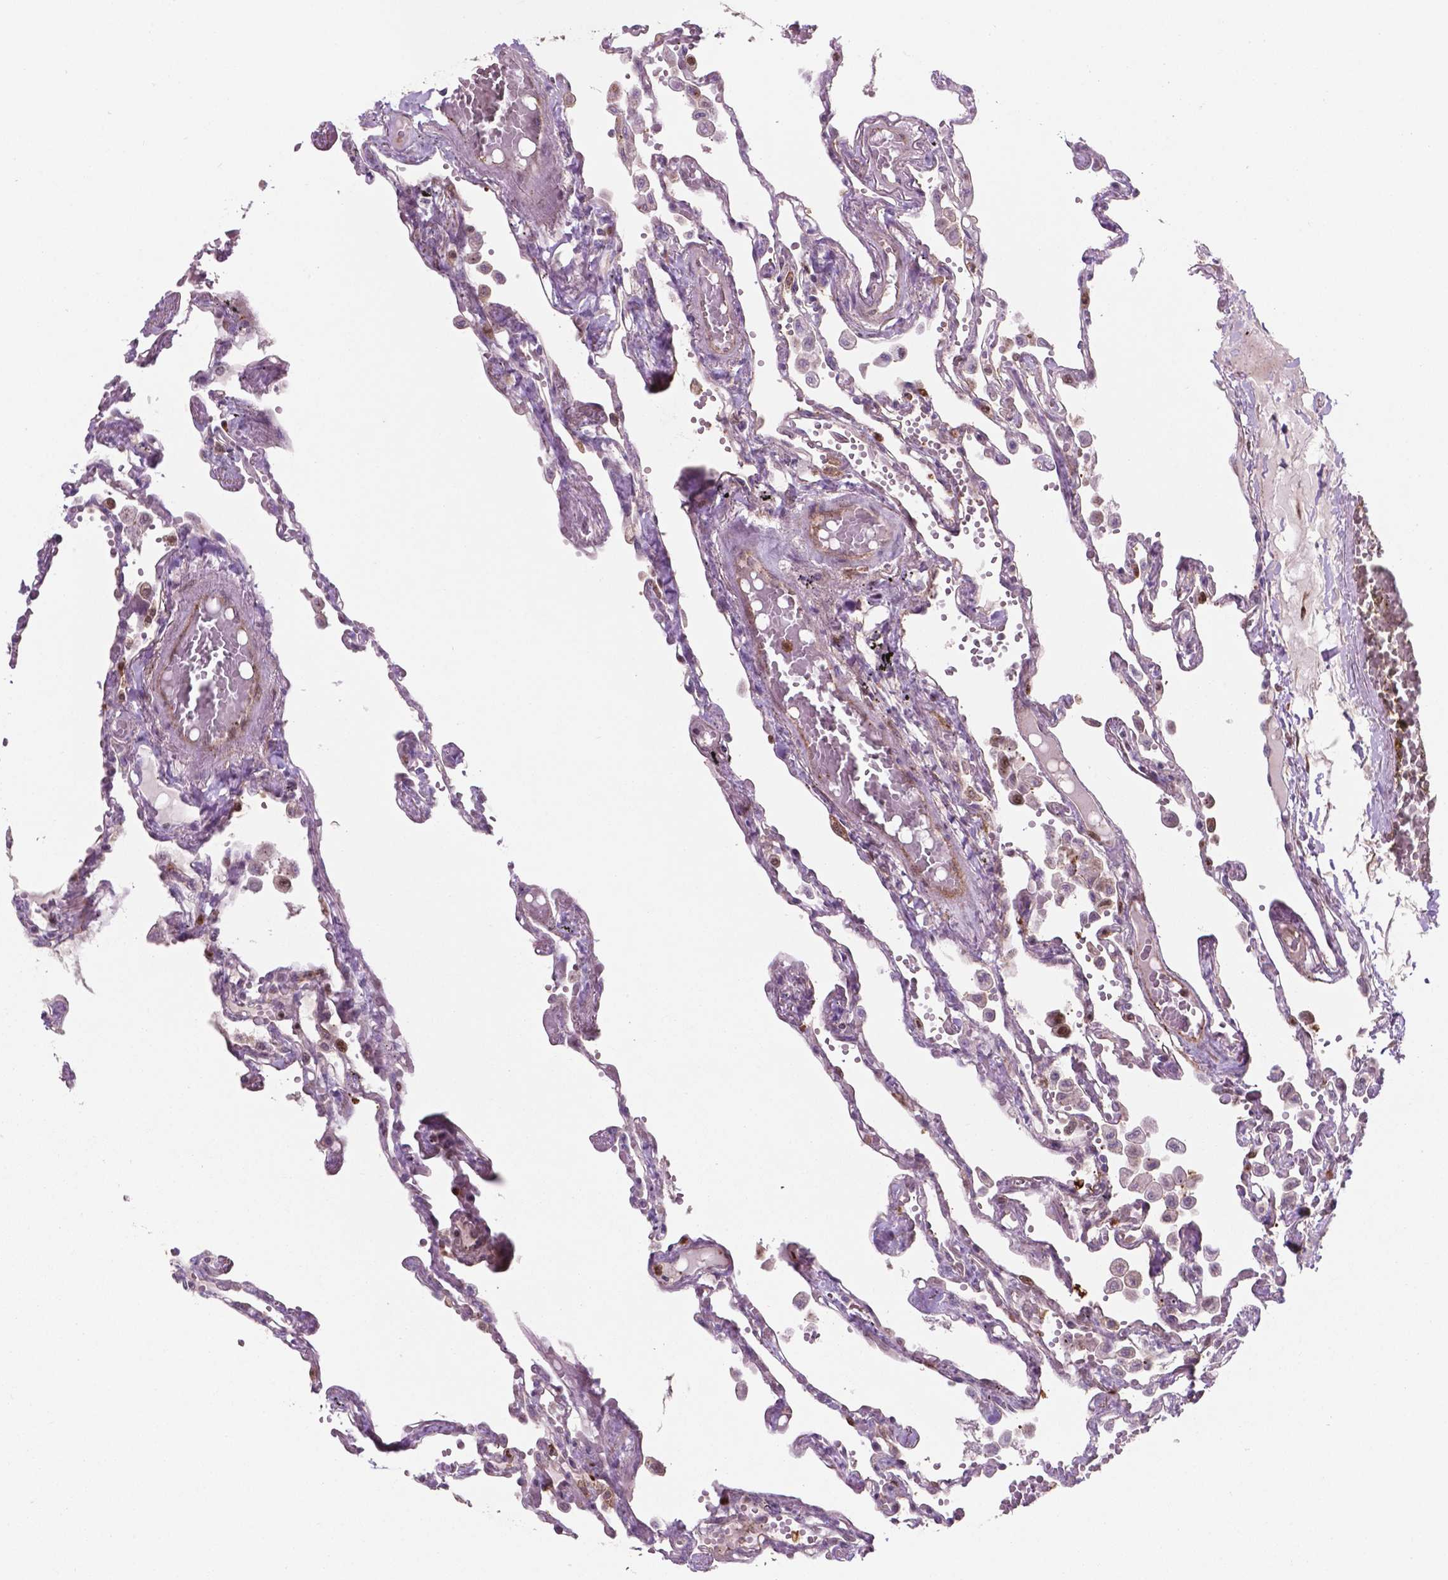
{"staining": {"intensity": "moderate", "quantity": "<25%", "location": "nuclear"}, "tissue": "lung", "cell_type": "Alveolar cells", "image_type": "normal", "snomed": [{"axis": "morphology", "description": "Normal tissue, NOS"}, {"axis": "morphology", "description": "Adenocarcinoma, NOS"}, {"axis": "topography", "description": "Cartilage tissue"}, {"axis": "topography", "description": "Lung"}], "caption": "Unremarkable lung displays moderate nuclear positivity in approximately <25% of alveolar cells, visualized by immunohistochemistry.", "gene": "LDHA", "patient": {"sex": "female", "age": 67}}